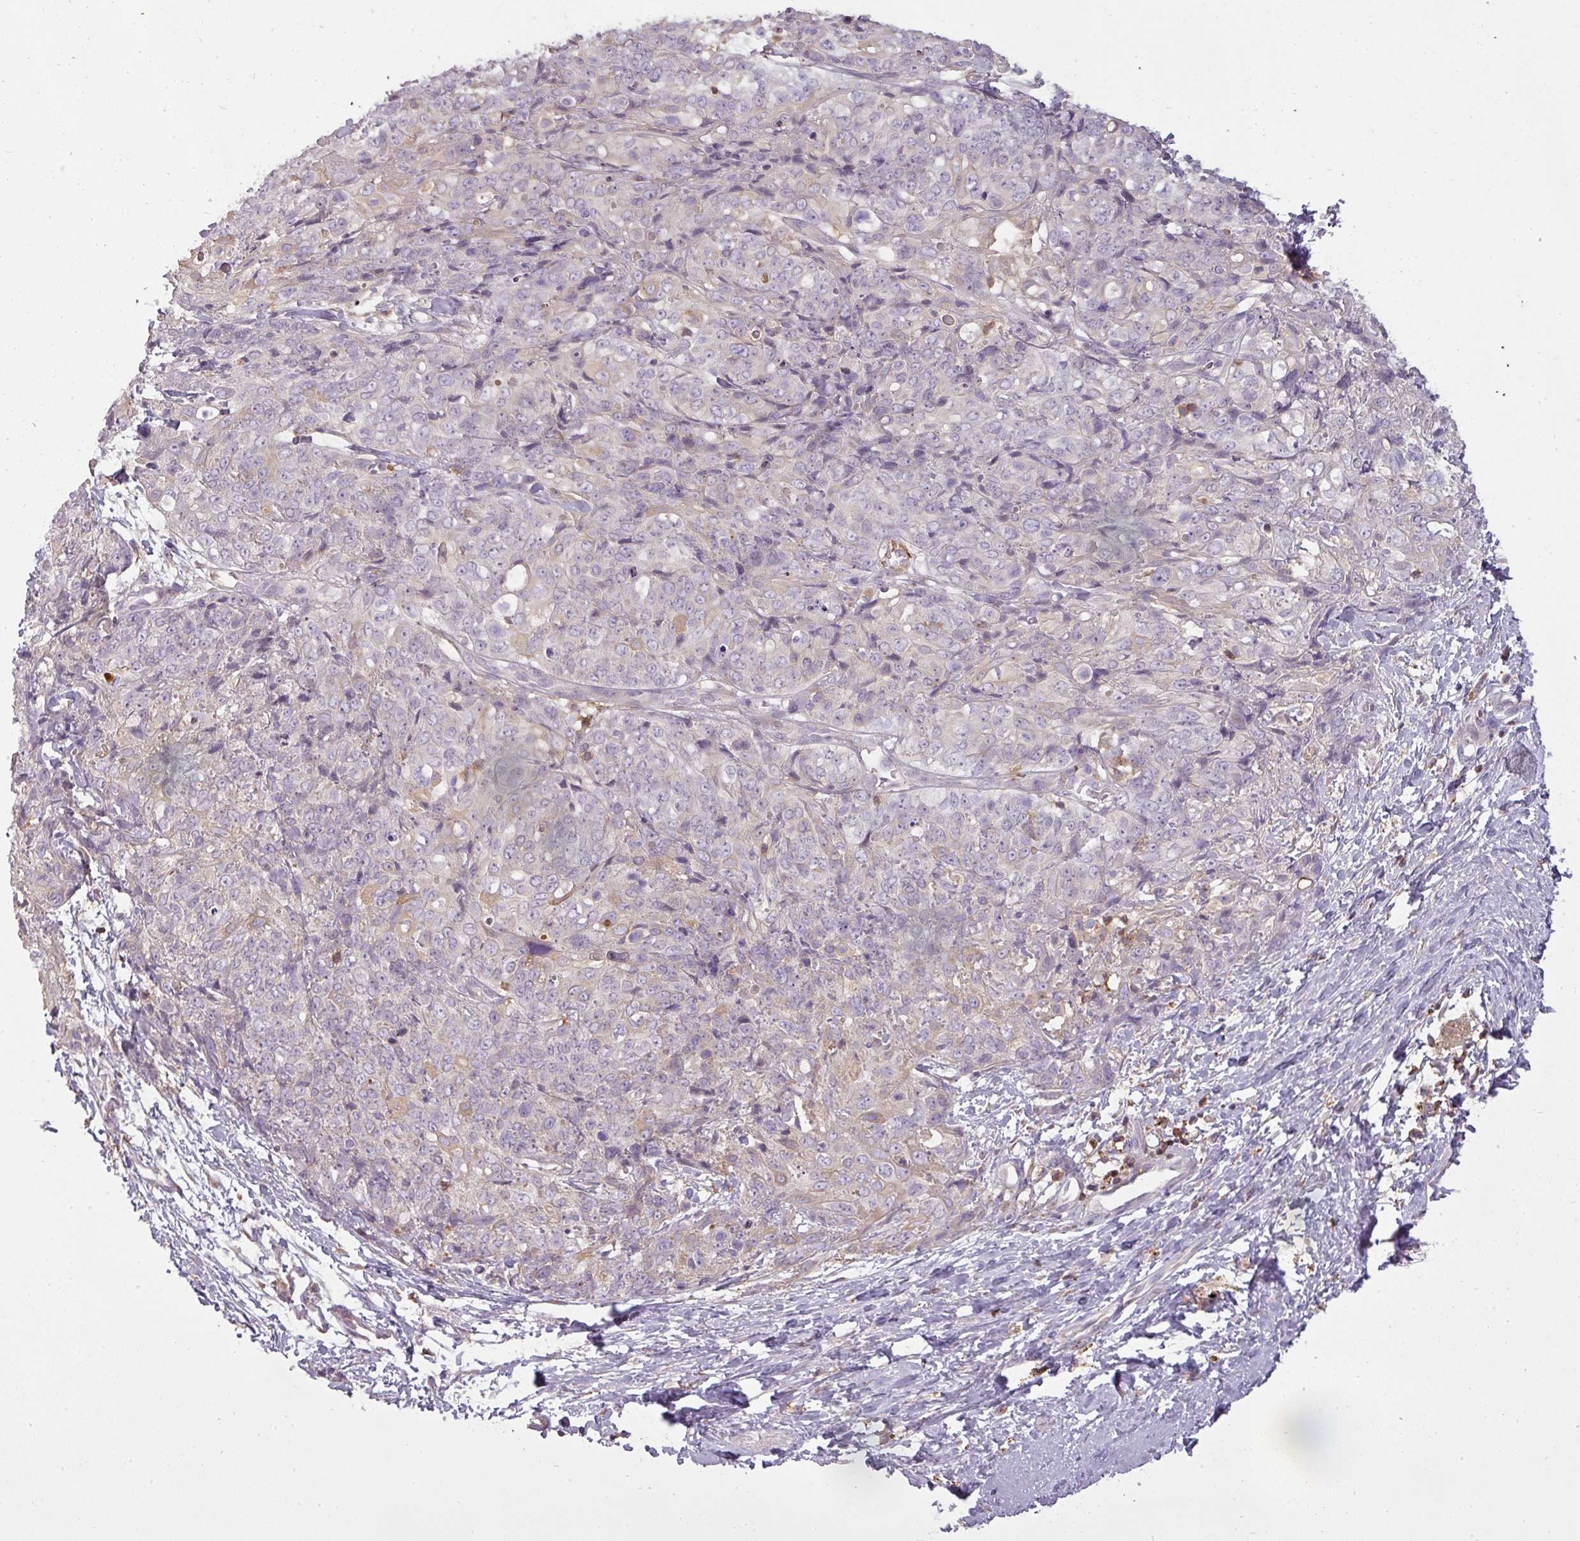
{"staining": {"intensity": "negative", "quantity": "none", "location": "none"}, "tissue": "skin cancer", "cell_type": "Tumor cells", "image_type": "cancer", "snomed": [{"axis": "morphology", "description": "Squamous cell carcinoma, NOS"}, {"axis": "topography", "description": "Skin"}, {"axis": "topography", "description": "Vulva"}], "caption": "This is an immunohistochemistry micrograph of squamous cell carcinoma (skin). There is no expression in tumor cells.", "gene": "STK4", "patient": {"sex": "female", "age": 85}}